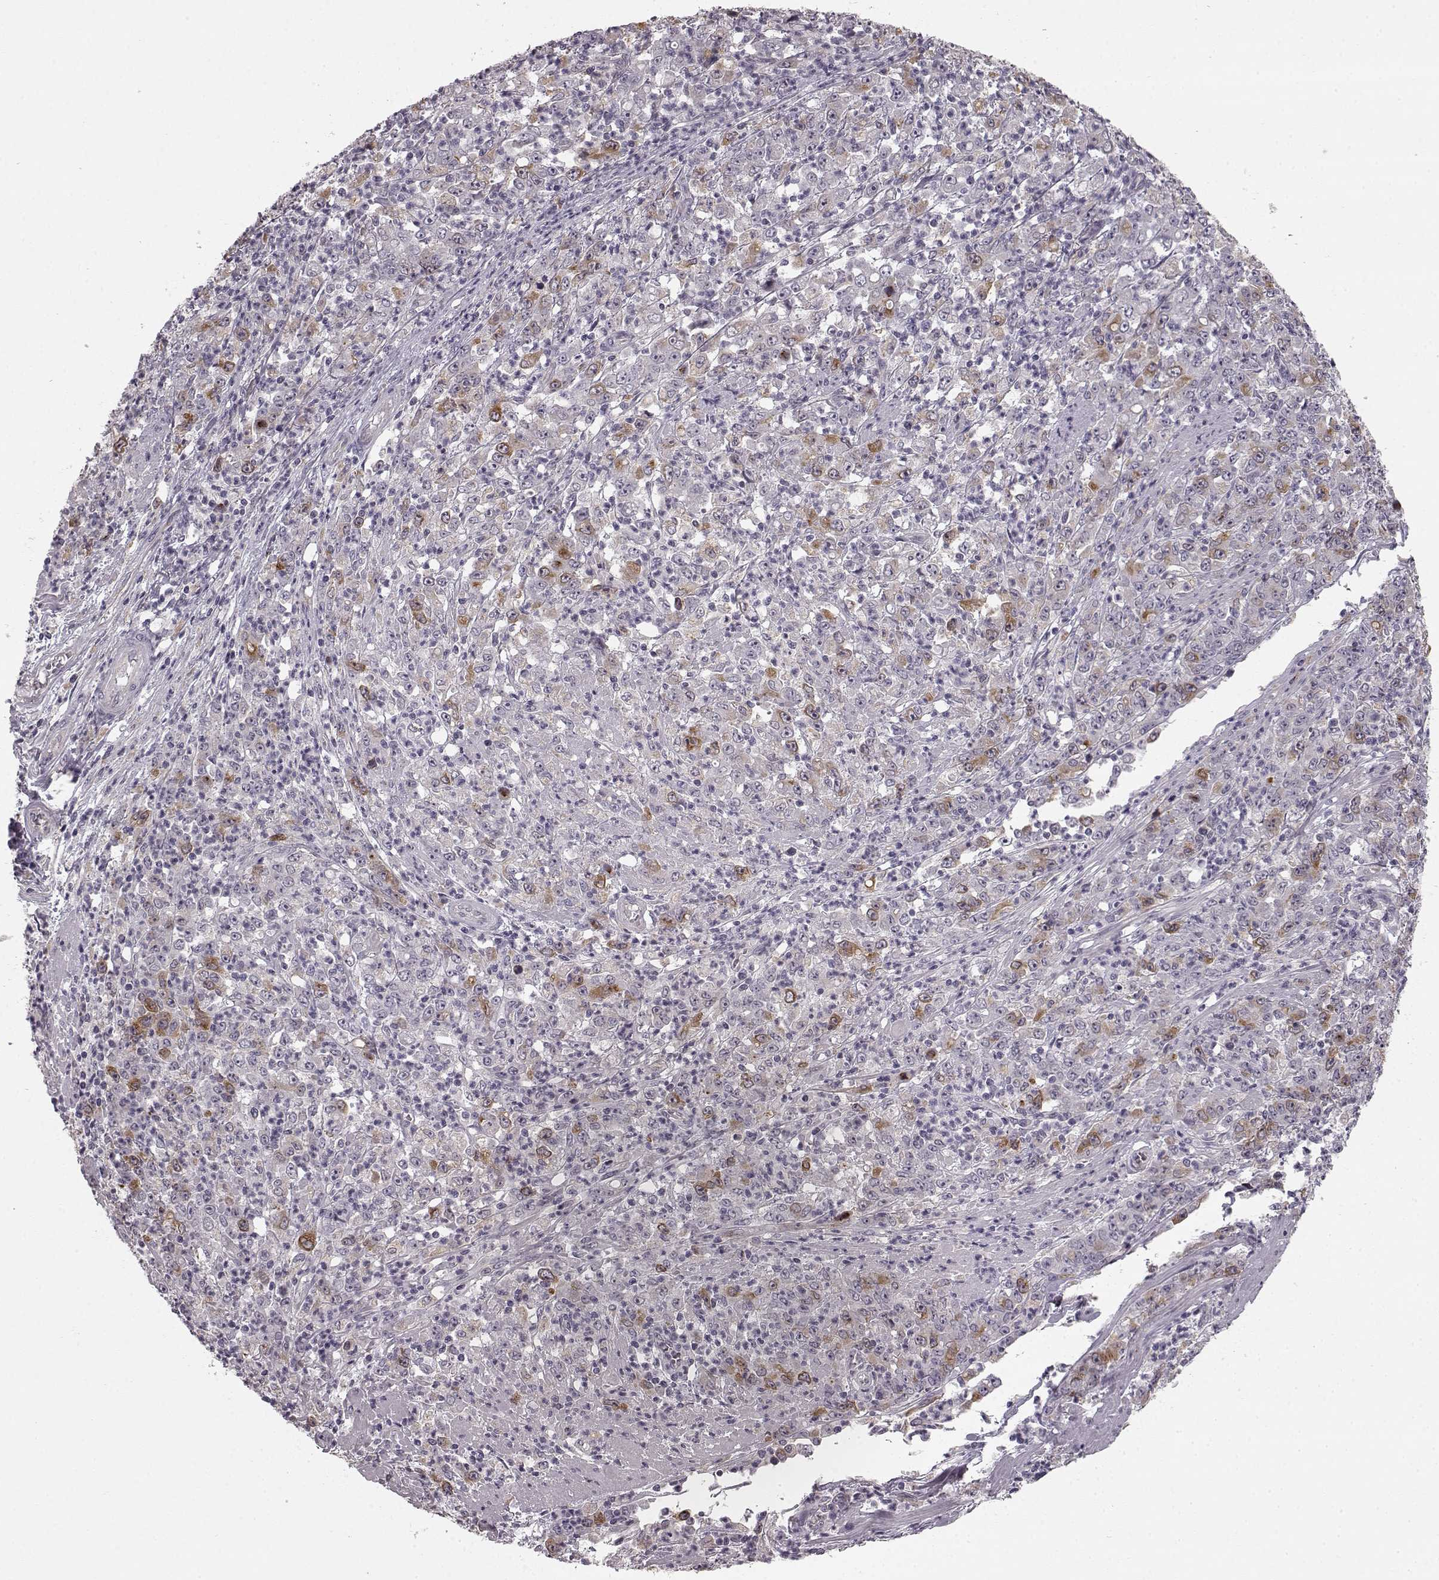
{"staining": {"intensity": "moderate", "quantity": "<25%", "location": "cytoplasmic/membranous"}, "tissue": "stomach cancer", "cell_type": "Tumor cells", "image_type": "cancer", "snomed": [{"axis": "morphology", "description": "Adenocarcinoma, NOS"}, {"axis": "topography", "description": "Stomach, lower"}], "caption": "A low amount of moderate cytoplasmic/membranous positivity is identified in about <25% of tumor cells in stomach adenocarcinoma tissue.", "gene": "HMMR", "patient": {"sex": "female", "age": 71}}